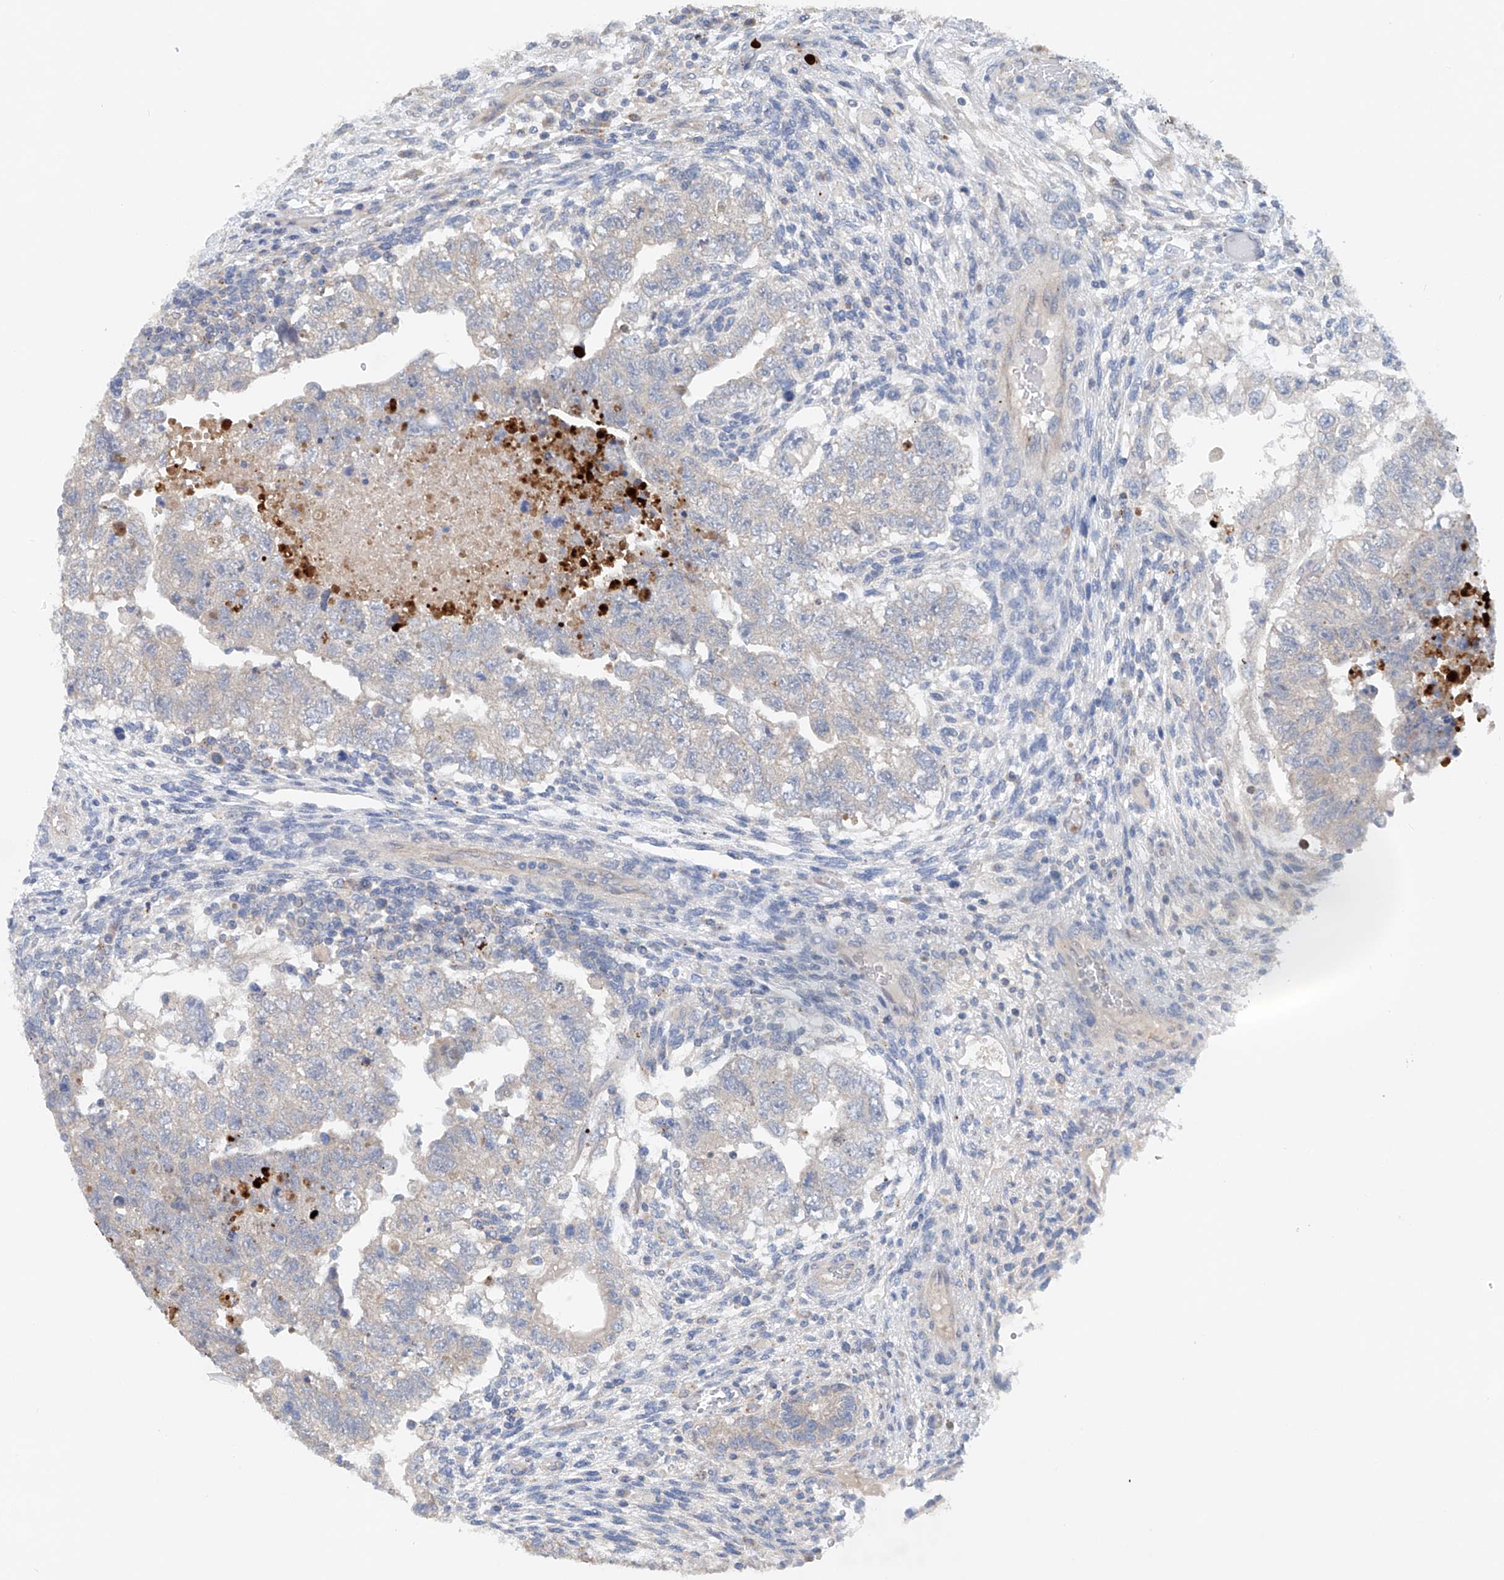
{"staining": {"intensity": "negative", "quantity": "none", "location": "none"}, "tissue": "testis cancer", "cell_type": "Tumor cells", "image_type": "cancer", "snomed": [{"axis": "morphology", "description": "Carcinoma, Embryonal, NOS"}, {"axis": "topography", "description": "Testis"}], "caption": "Immunohistochemistry (IHC) image of neoplastic tissue: human testis embryonal carcinoma stained with DAB (3,3'-diaminobenzidine) shows no significant protein positivity in tumor cells.", "gene": "CEP85L", "patient": {"sex": "male", "age": 36}}